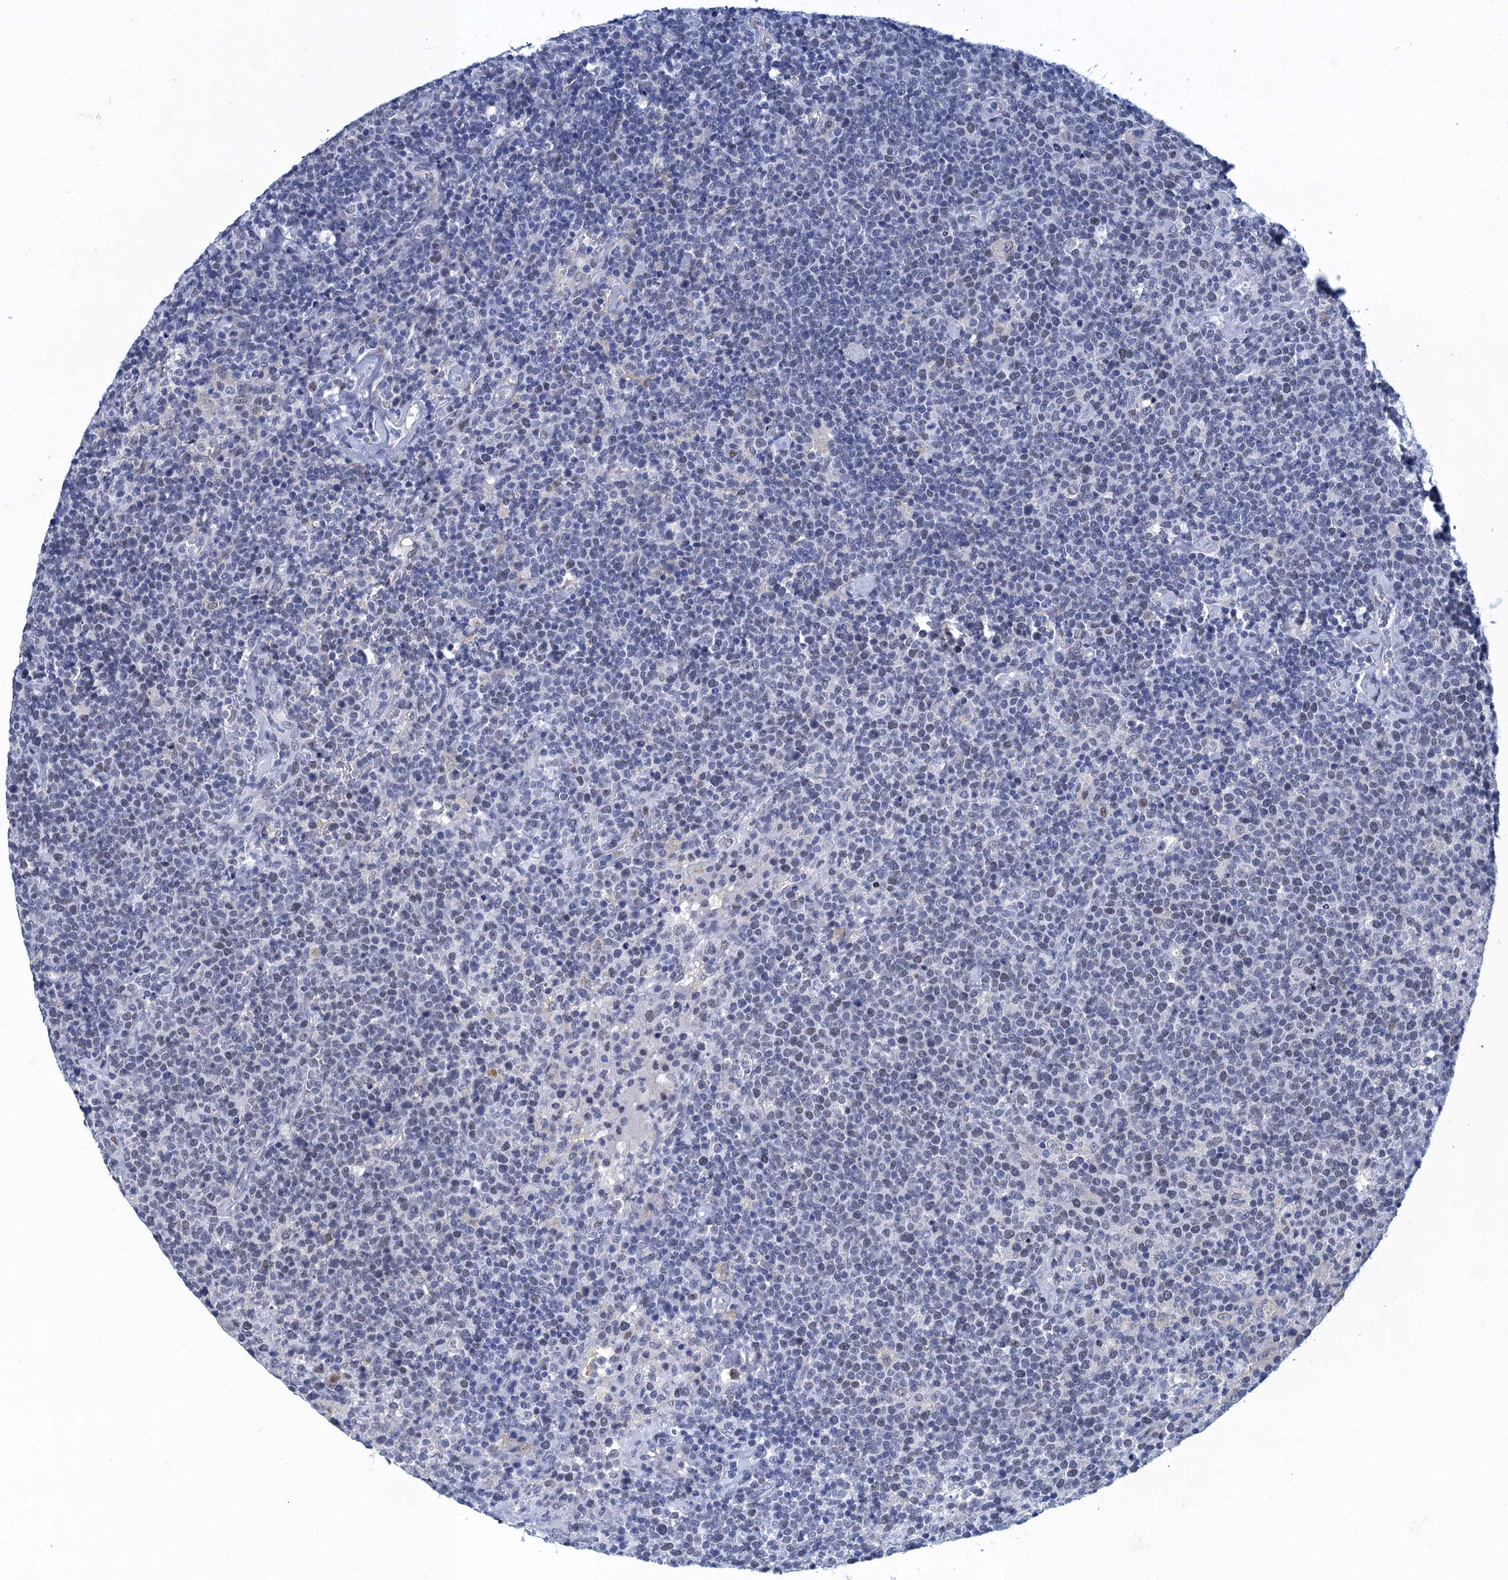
{"staining": {"intensity": "weak", "quantity": "<25%", "location": "nuclear"}, "tissue": "lymphoma", "cell_type": "Tumor cells", "image_type": "cancer", "snomed": [{"axis": "morphology", "description": "Malignant lymphoma, non-Hodgkin's type, High grade"}, {"axis": "topography", "description": "Lymph node"}], "caption": "IHC histopathology image of malignant lymphoma, non-Hodgkin's type (high-grade) stained for a protein (brown), which demonstrates no staining in tumor cells. The staining is performed using DAB (3,3'-diaminobenzidine) brown chromogen with nuclei counter-stained in using hematoxylin.", "gene": "GINS3", "patient": {"sex": "male", "age": 61}}